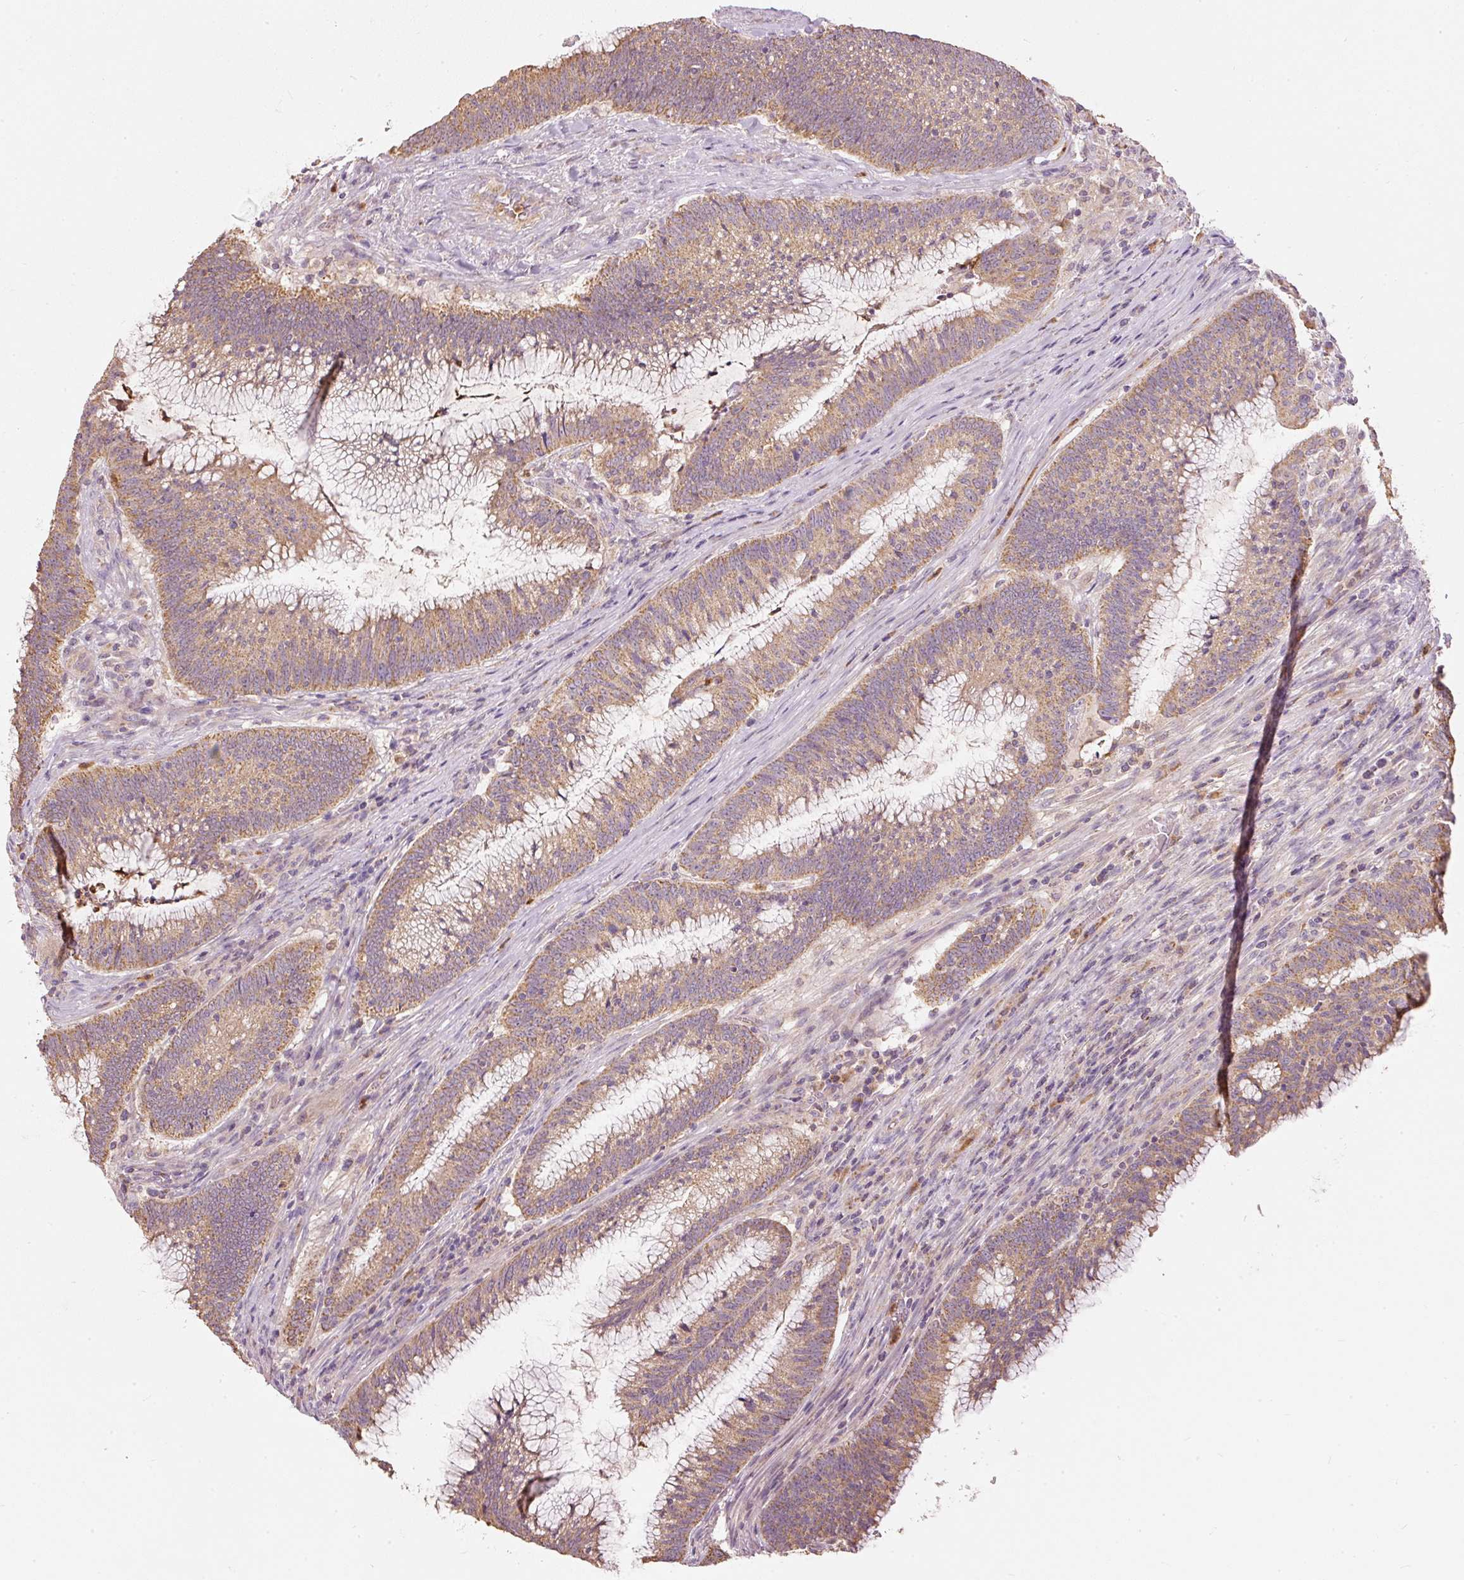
{"staining": {"intensity": "moderate", "quantity": ">75%", "location": "cytoplasmic/membranous"}, "tissue": "colorectal cancer", "cell_type": "Tumor cells", "image_type": "cancer", "snomed": [{"axis": "morphology", "description": "Adenocarcinoma, NOS"}, {"axis": "topography", "description": "Rectum"}], "caption": "Immunohistochemistry micrograph of adenocarcinoma (colorectal) stained for a protein (brown), which demonstrates medium levels of moderate cytoplasmic/membranous positivity in about >75% of tumor cells.", "gene": "PSENEN", "patient": {"sex": "female", "age": 77}}